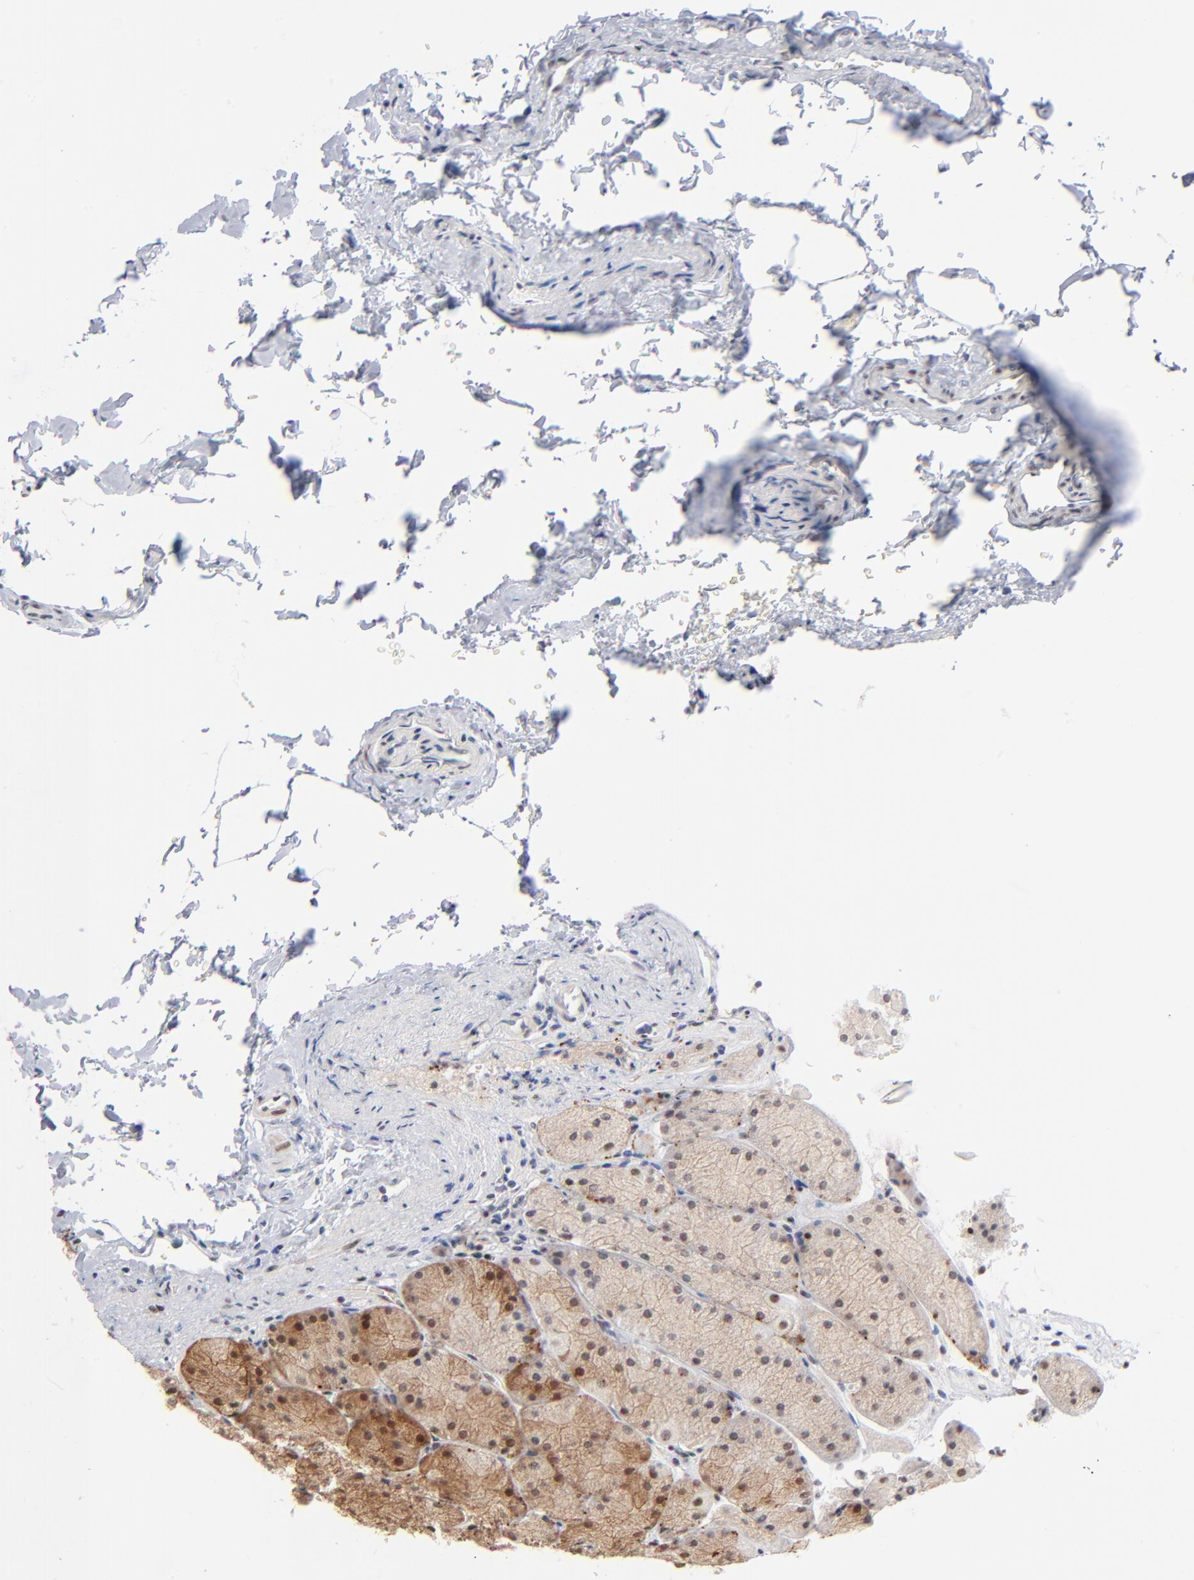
{"staining": {"intensity": "moderate", "quantity": "25%-75%", "location": "cytoplasmic/membranous,nuclear"}, "tissue": "stomach", "cell_type": "Glandular cells", "image_type": "normal", "snomed": [{"axis": "morphology", "description": "Normal tissue, NOS"}, {"axis": "topography", "description": "Stomach, upper"}], "caption": "Human stomach stained with a protein marker exhibits moderate staining in glandular cells.", "gene": "ZNF143", "patient": {"sex": "female", "age": 56}}